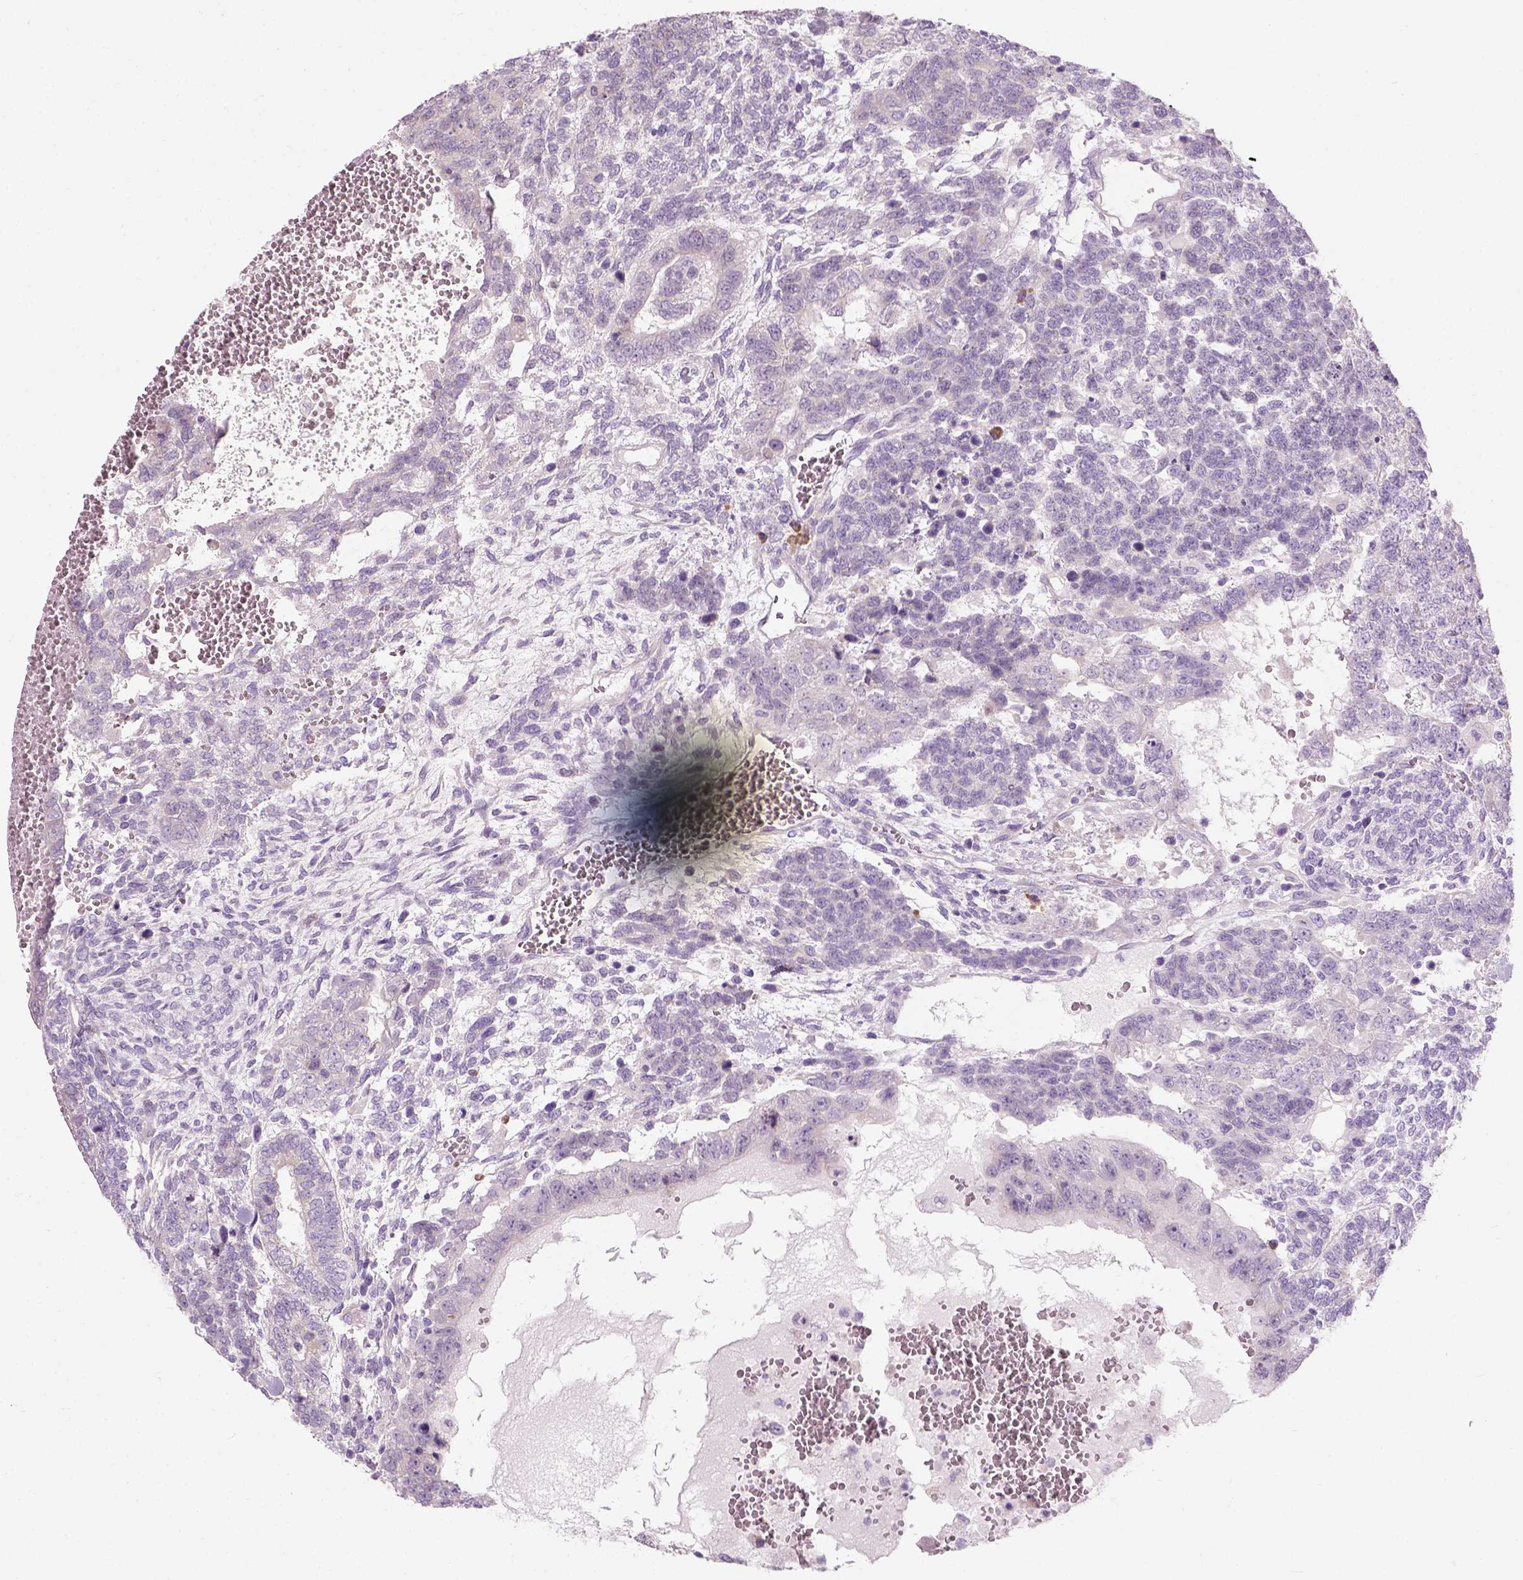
{"staining": {"intensity": "negative", "quantity": "none", "location": "none"}, "tissue": "testis cancer", "cell_type": "Tumor cells", "image_type": "cancer", "snomed": [{"axis": "morphology", "description": "Normal tissue, NOS"}, {"axis": "morphology", "description": "Carcinoma, Embryonal, NOS"}, {"axis": "topography", "description": "Testis"}, {"axis": "topography", "description": "Epididymis"}], "caption": "Micrograph shows no significant protein staining in tumor cells of testis cancer (embryonal carcinoma). (Brightfield microscopy of DAB (3,3'-diaminobenzidine) IHC at high magnification).", "gene": "TRIM72", "patient": {"sex": "male", "age": 23}}